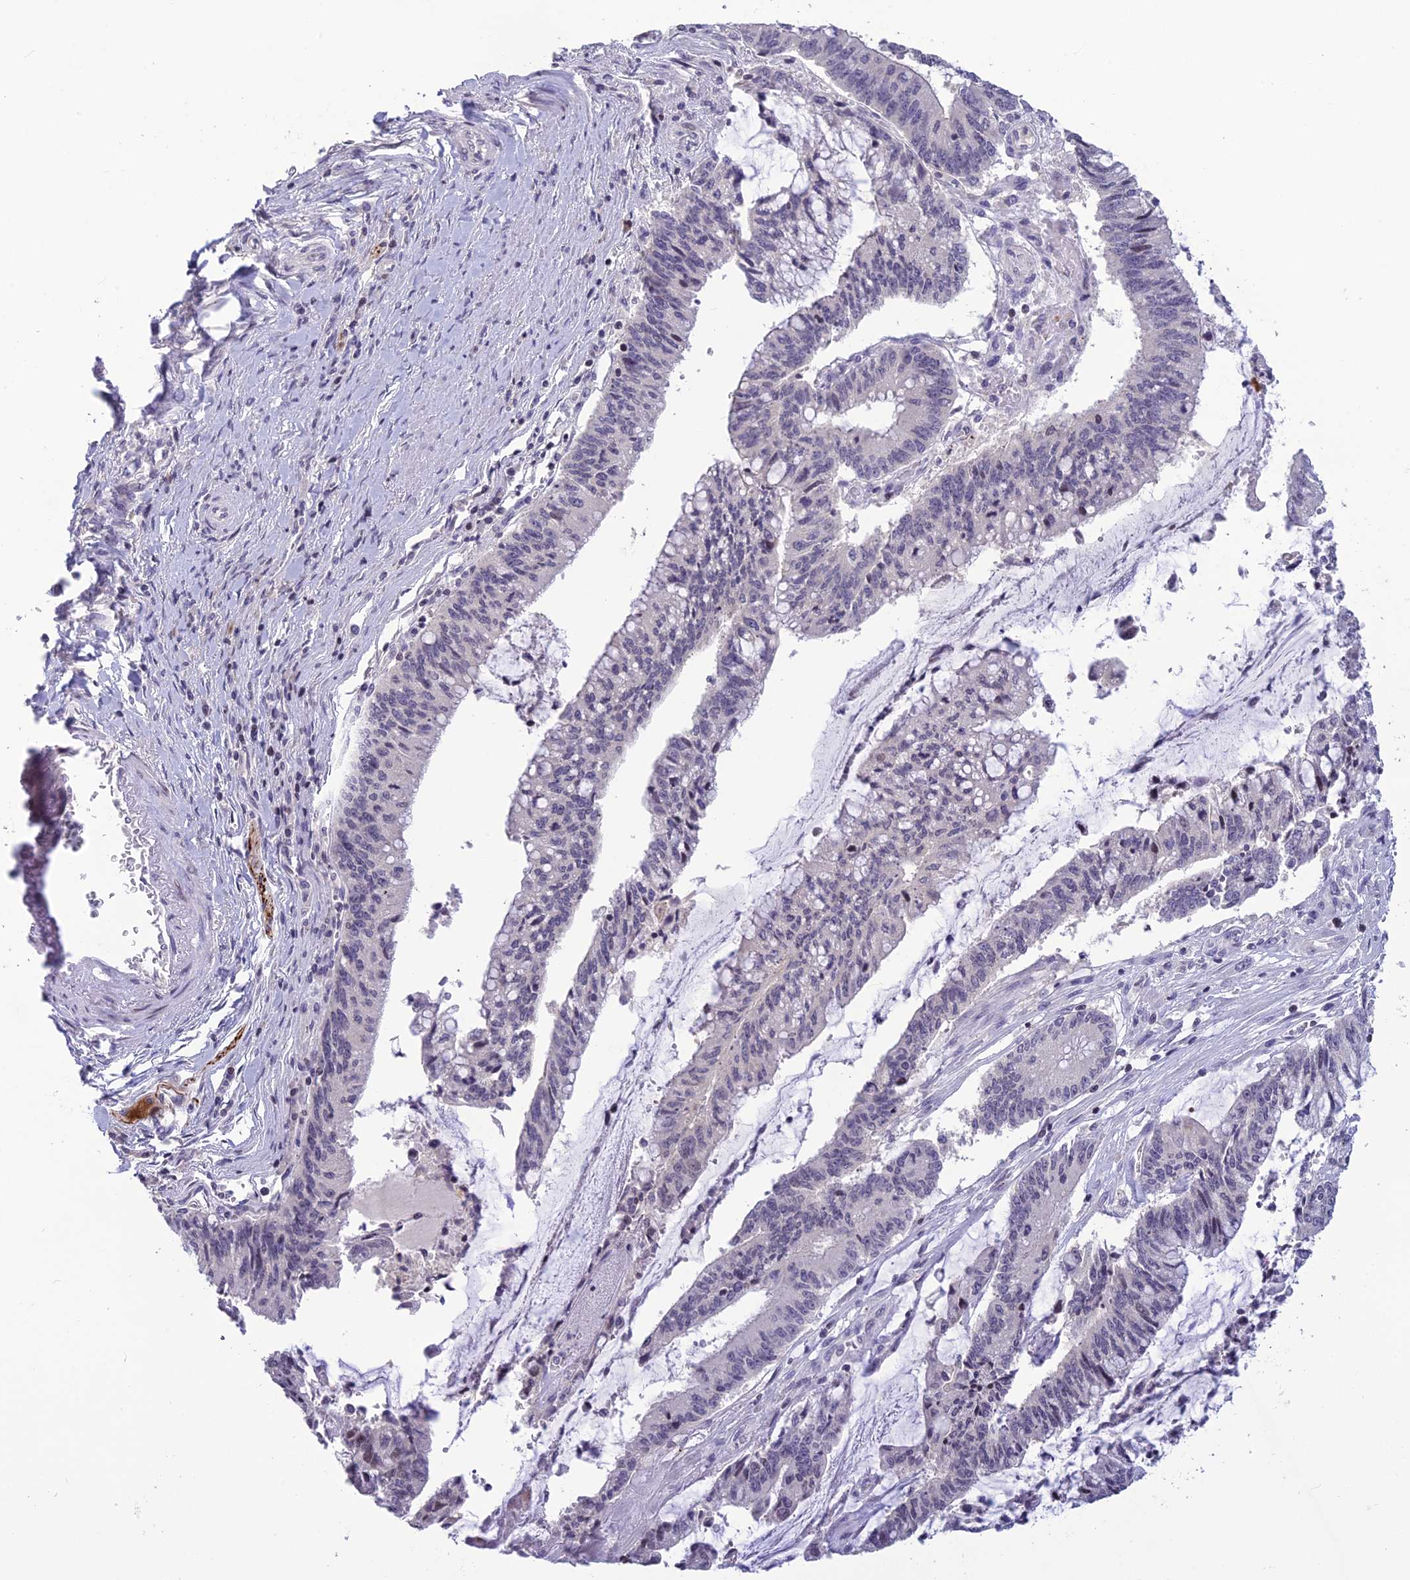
{"staining": {"intensity": "negative", "quantity": "none", "location": "none"}, "tissue": "pancreatic cancer", "cell_type": "Tumor cells", "image_type": "cancer", "snomed": [{"axis": "morphology", "description": "Adenocarcinoma, NOS"}, {"axis": "topography", "description": "Pancreas"}], "caption": "Tumor cells show no significant positivity in pancreatic cancer (adenocarcinoma).", "gene": "TMEM134", "patient": {"sex": "female", "age": 50}}